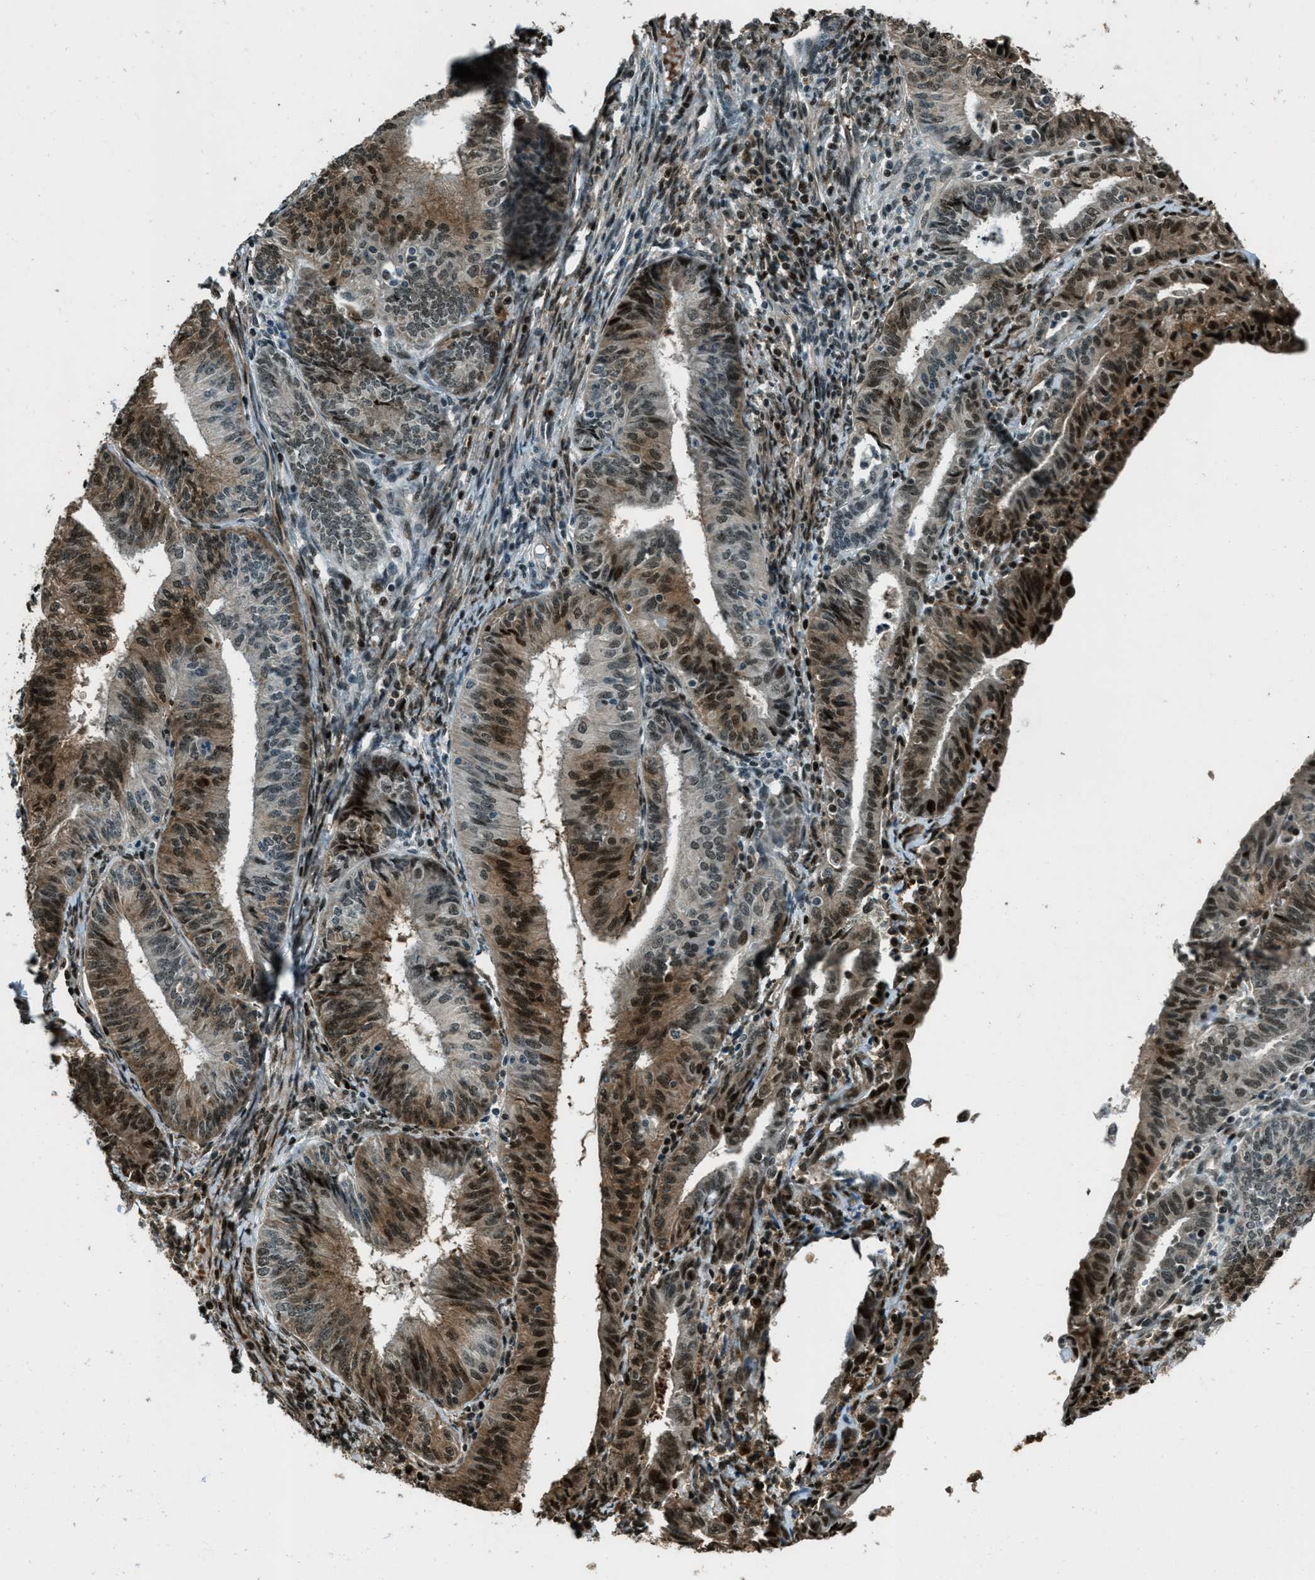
{"staining": {"intensity": "moderate", "quantity": ">75%", "location": "cytoplasmic/membranous,nuclear"}, "tissue": "endometrial cancer", "cell_type": "Tumor cells", "image_type": "cancer", "snomed": [{"axis": "morphology", "description": "Adenocarcinoma, NOS"}, {"axis": "topography", "description": "Endometrium"}], "caption": "Moderate cytoplasmic/membranous and nuclear staining is appreciated in approximately >75% of tumor cells in endometrial cancer.", "gene": "TARDBP", "patient": {"sex": "female", "age": 58}}